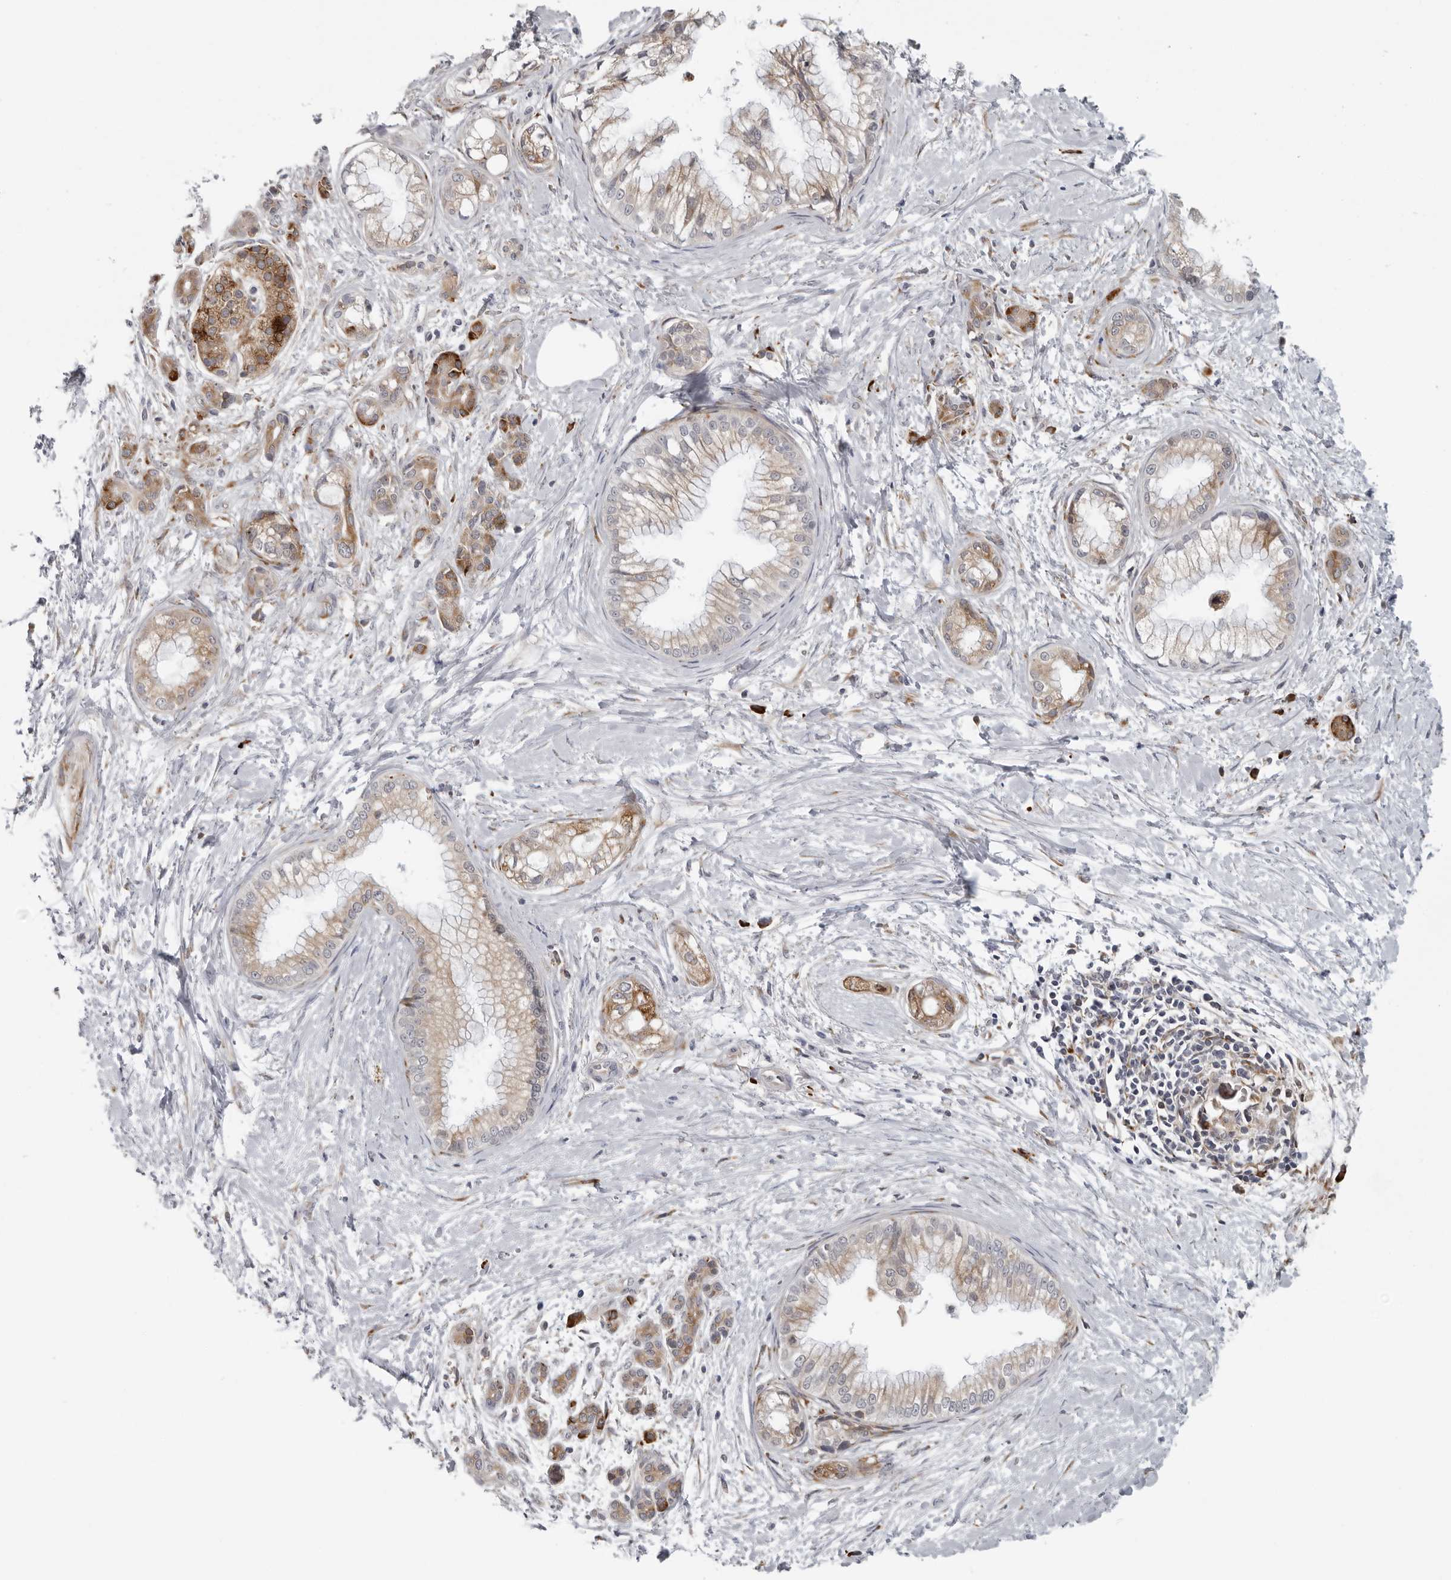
{"staining": {"intensity": "weak", "quantity": ">75%", "location": "cytoplasmic/membranous"}, "tissue": "pancreatic cancer", "cell_type": "Tumor cells", "image_type": "cancer", "snomed": [{"axis": "morphology", "description": "Adenocarcinoma, NOS"}, {"axis": "topography", "description": "Pancreas"}], "caption": "This photomicrograph reveals adenocarcinoma (pancreatic) stained with IHC to label a protein in brown. The cytoplasmic/membranous of tumor cells show weak positivity for the protein. Nuclei are counter-stained blue.", "gene": "ALPK2", "patient": {"sex": "male", "age": 68}}